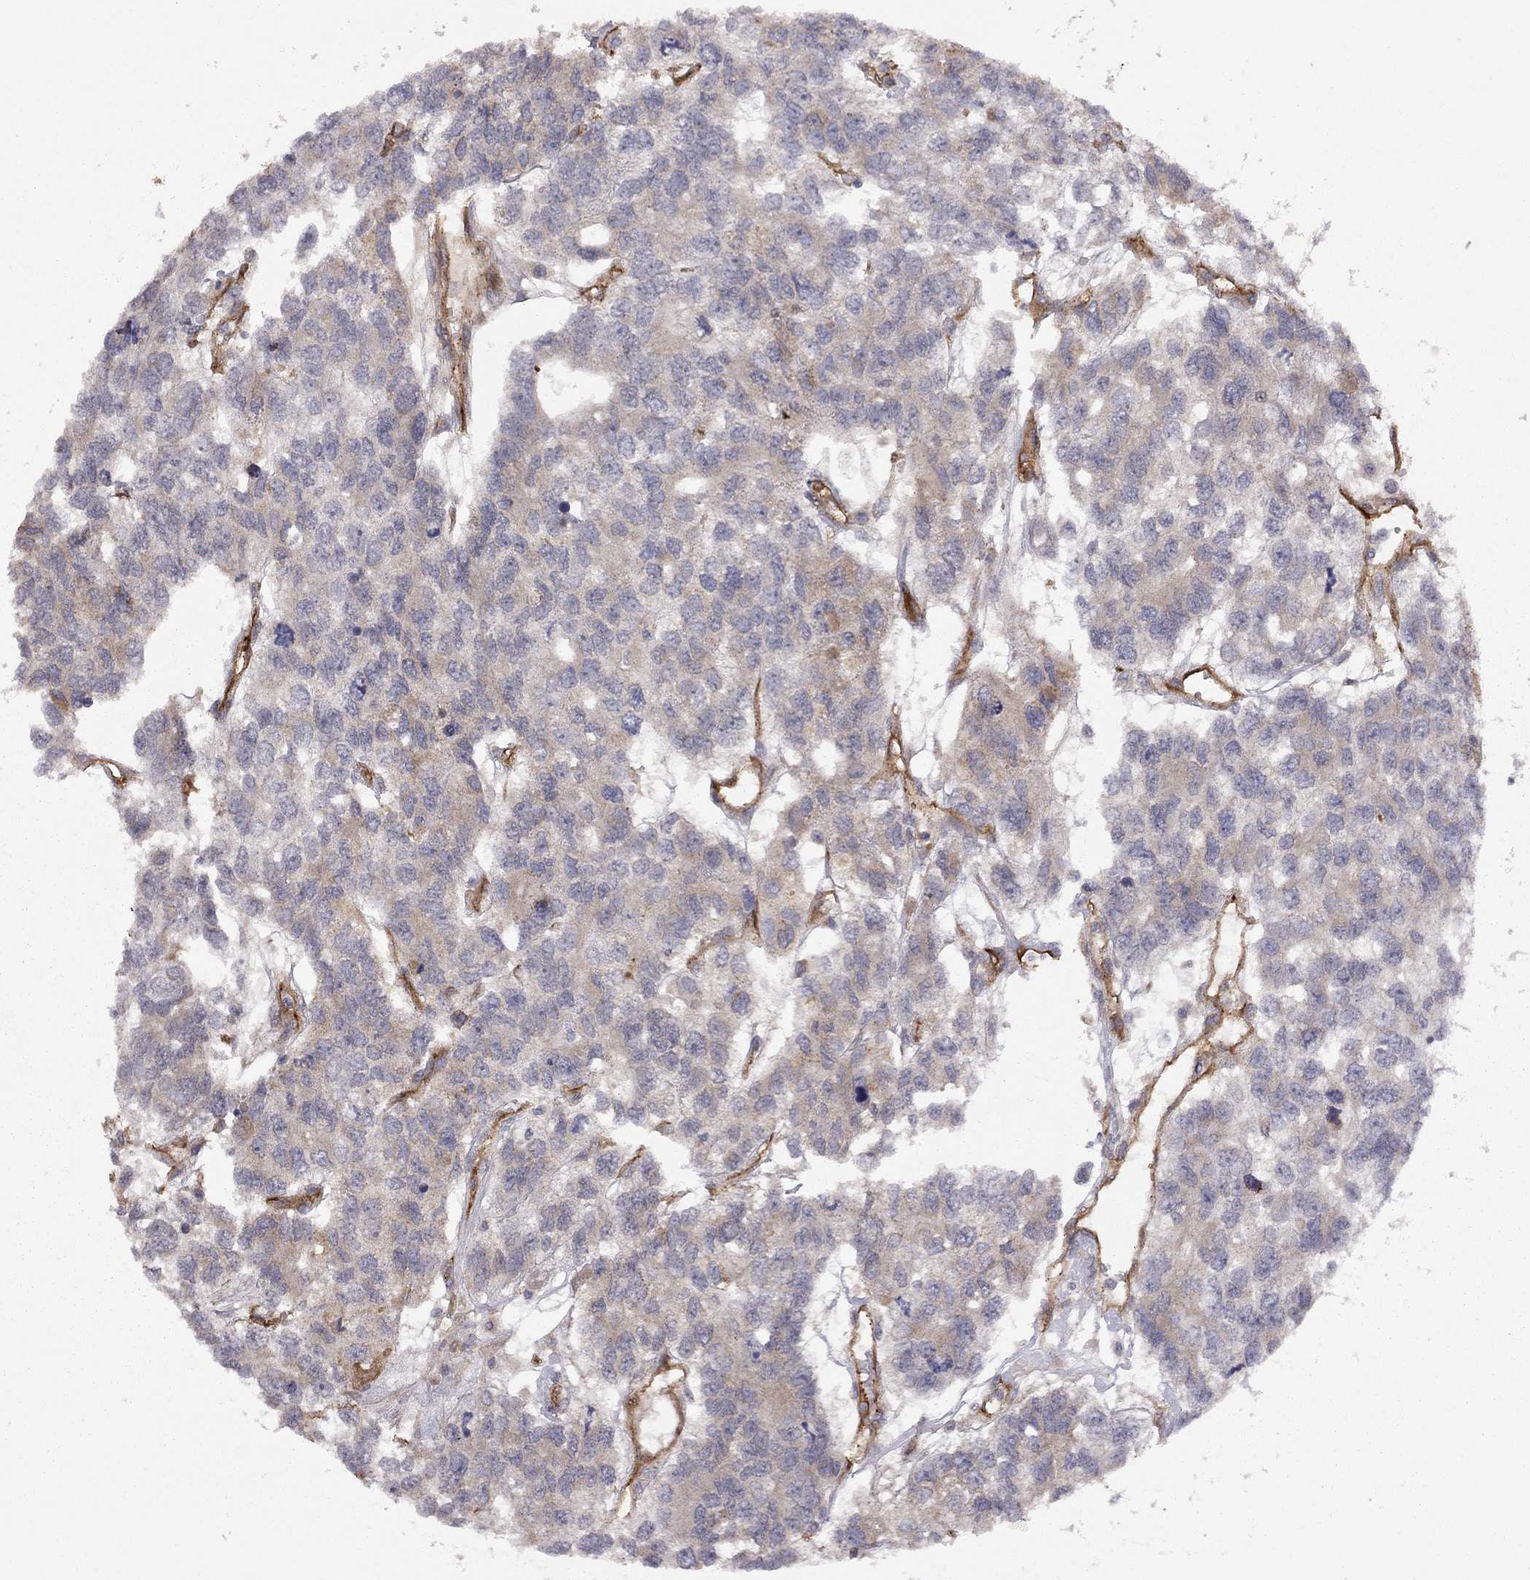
{"staining": {"intensity": "moderate", "quantity": "25%-75%", "location": "cytoplasmic/membranous"}, "tissue": "testis cancer", "cell_type": "Tumor cells", "image_type": "cancer", "snomed": [{"axis": "morphology", "description": "Seminoma, NOS"}, {"axis": "topography", "description": "Testis"}], "caption": "Tumor cells display moderate cytoplasmic/membranous expression in approximately 25%-75% of cells in testis cancer. The staining was performed using DAB (3,3'-diaminobenzidine) to visualize the protein expression in brown, while the nuclei were stained in blue with hematoxylin (Magnification: 20x).", "gene": "EXOC3L2", "patient": {"sex": "male", "age": 52}}